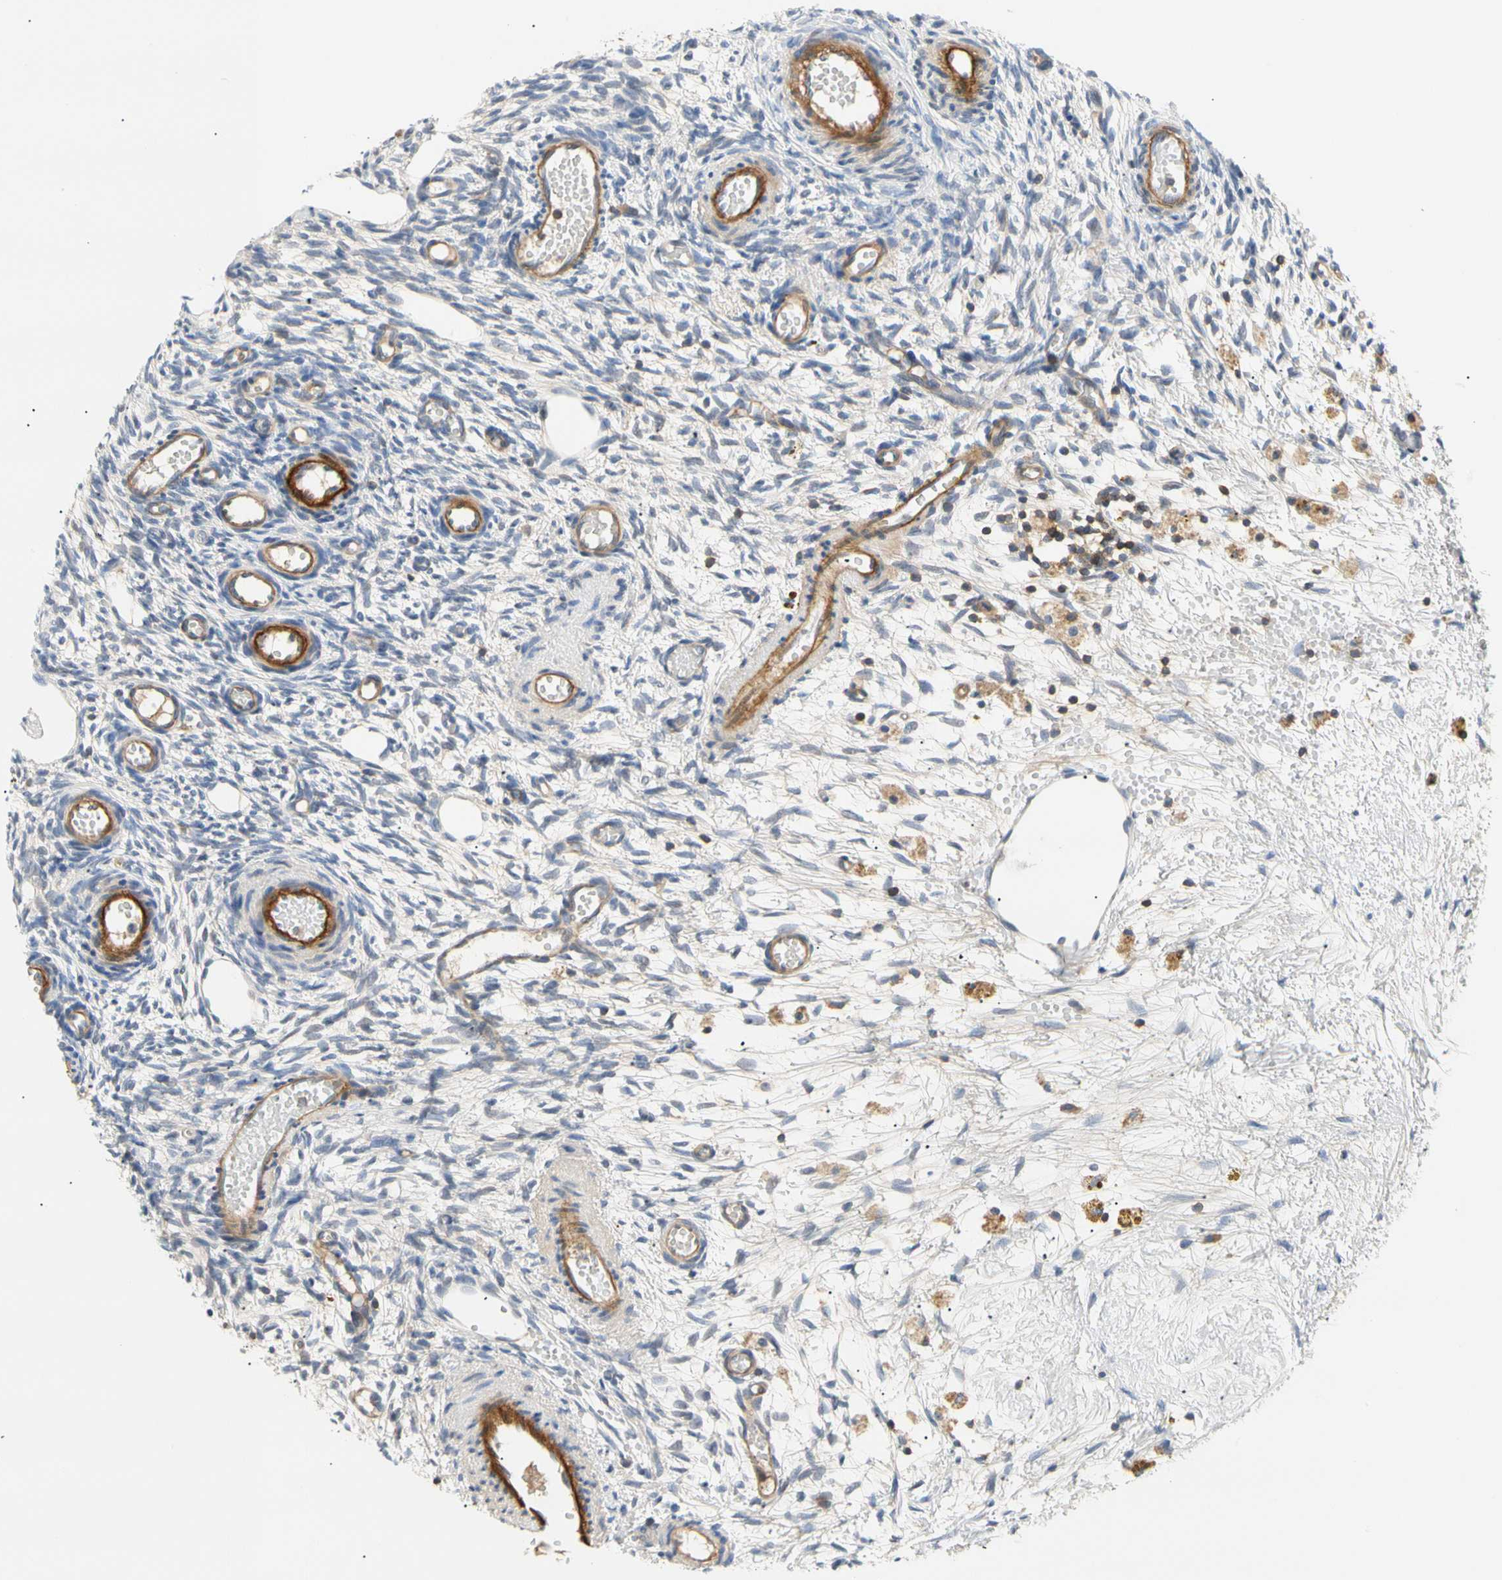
{"staining": {"intensity": "negative", "quantity": "none", "location": "none"}, "tissue": "ovary", "cell_type": "Ovarian stroma cells", "image_type": "normal", "snomed": [{"axis": "morphology", "description": "Normal tissue, NOS"}, {"axis": "topography", "description": "Ovary"}], "caption": "This is a histopathology image of immunohistochemistry (IHC) staining of normal ovary, which shows no positivity in ovarian stroma cells.", "gene": "TNFRSF18", "patient": {"sex": "female", "age": 35}}